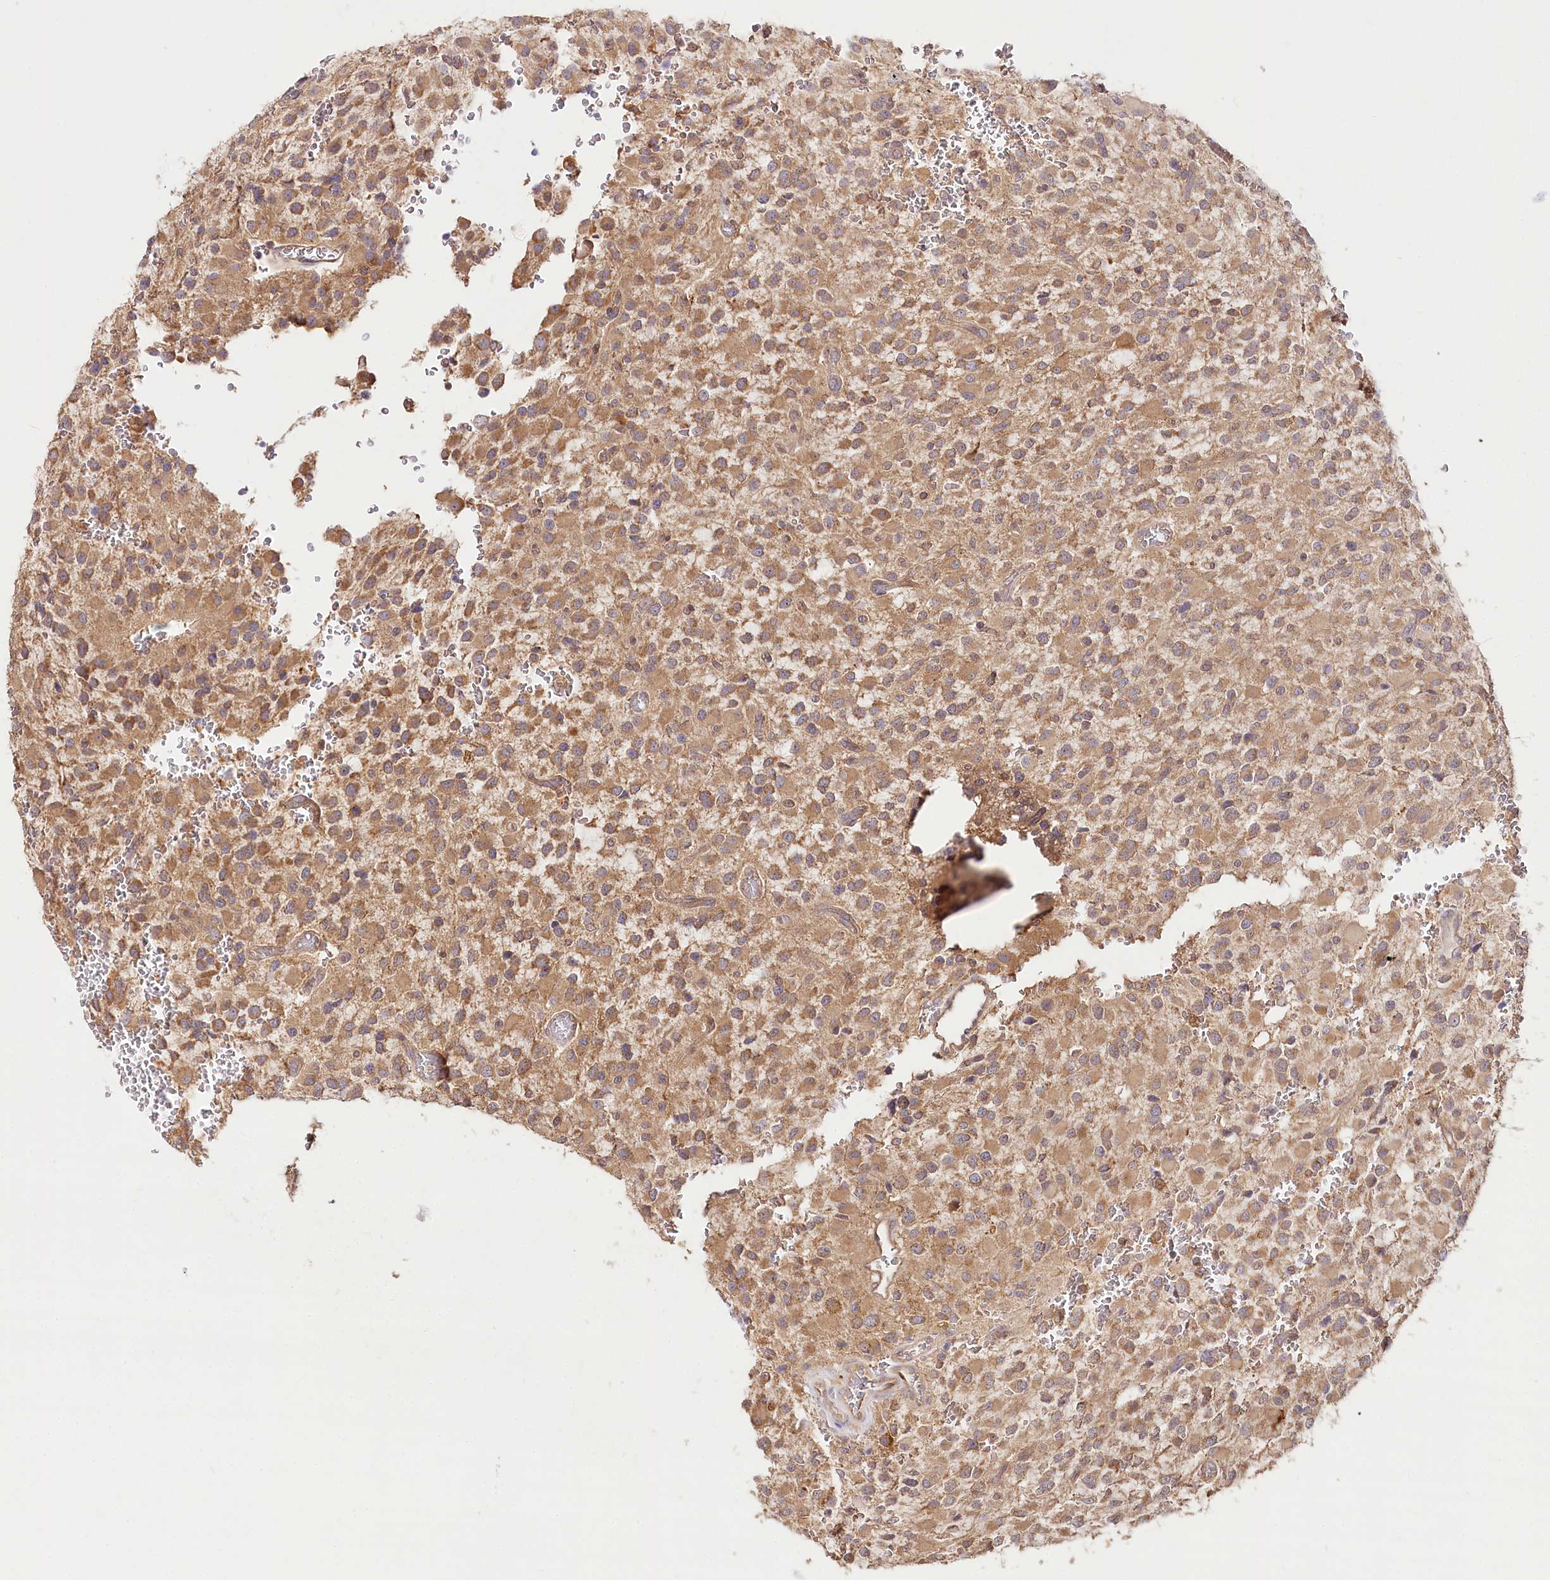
{"staining": {"intensity": "moderate", "quantity": ">75%", "location": "cytoplasmic/membranous"}, "tissue": "glioma", "cell_type": "Tumor cells", "image_type": "cancer", "snomed": [{"axis": "morphology", "description": "Glioma, malignant, High grade"}, {"axis": "topography", "description": "Brain"}], "caption": "Malignant glioma (high-grade) was stained to show a protein in brown. There is medium levels of moderate cytoplasmic/membranous staining in about >75% of tumor cells. Ihc stains the protein in brown and the nuclei are stained blue.", "gene": "DMXL1", "patient": {"sex": "male", "age": 34}}